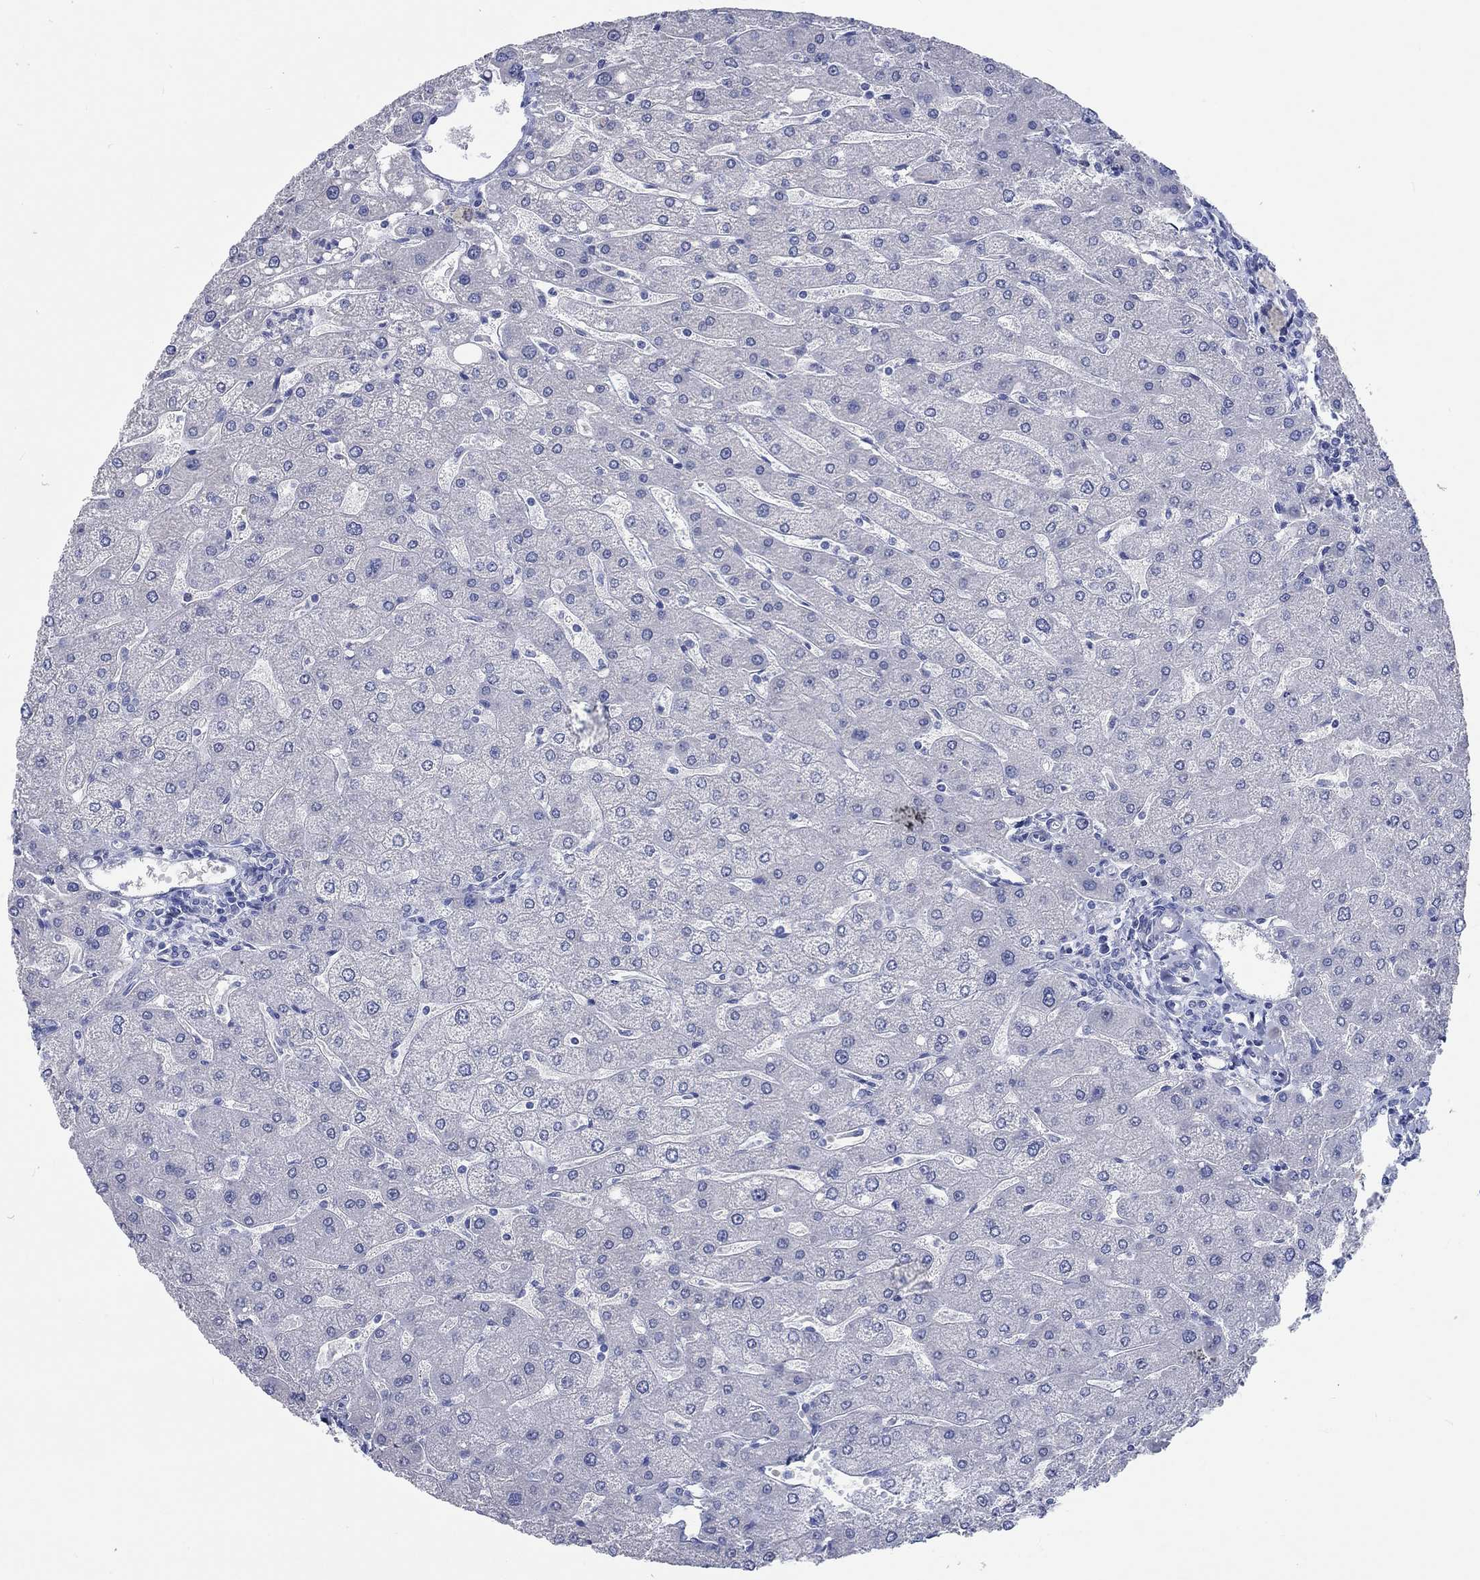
{"staining": {"intensity": "negative", "quantity": "none", "location": "none"}, "tissue": "liver", "cell_type": "Cholangiocytes", "image_type": "normal", "snomed": [{"axis": "morphology", "description": "Normal tissue, NOS"}, {"axis": "topography", "description": "Liver"}], "caption": "This is an IHC histopathology image of normal human liver. There is no expression in cholangiocytes.", "gene": "C4orf47", "patient": {"sex": "male", "age": 67}}